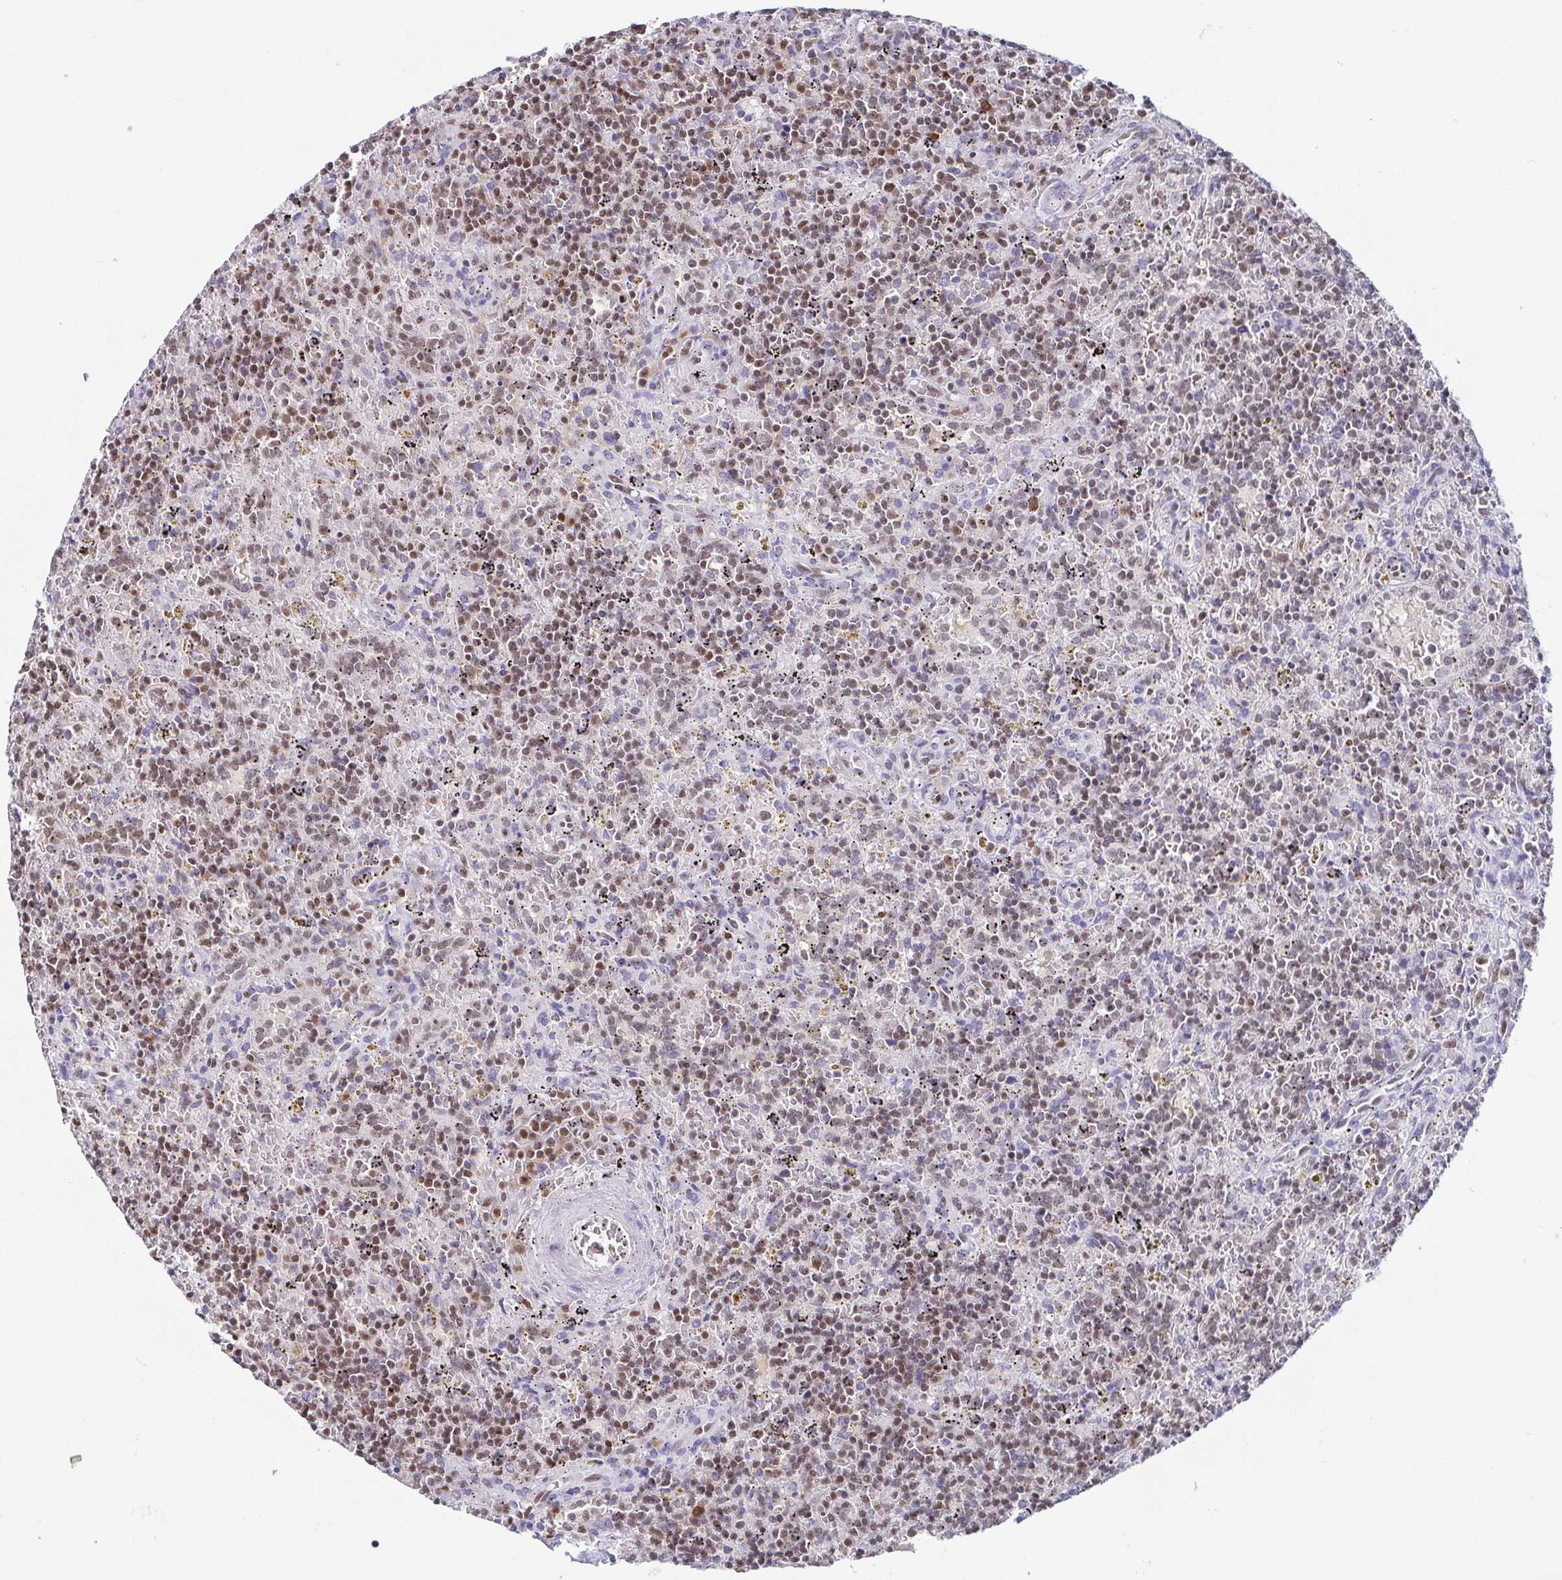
{"staining": {"intensity": "moderate", "quantity": "25%-75%", "location": "nuclear"}, "tissue": "lymphoma", "cell_type": "Tumor cells", "image_type": "cancer", "snomed": [{"axis": "morphology", "description": "Malignant lymphoma, non-Hodgkin's type, Low grade"}, {"axis": "topography", "description": "Spleen"}], "caption": "Protein expression analysis of lymphoma displays moderate nuclear expression in about 25%-75% of tumor cells.", "gene": "EWSR1", "patient": {"sex": "male", "age": 67}}